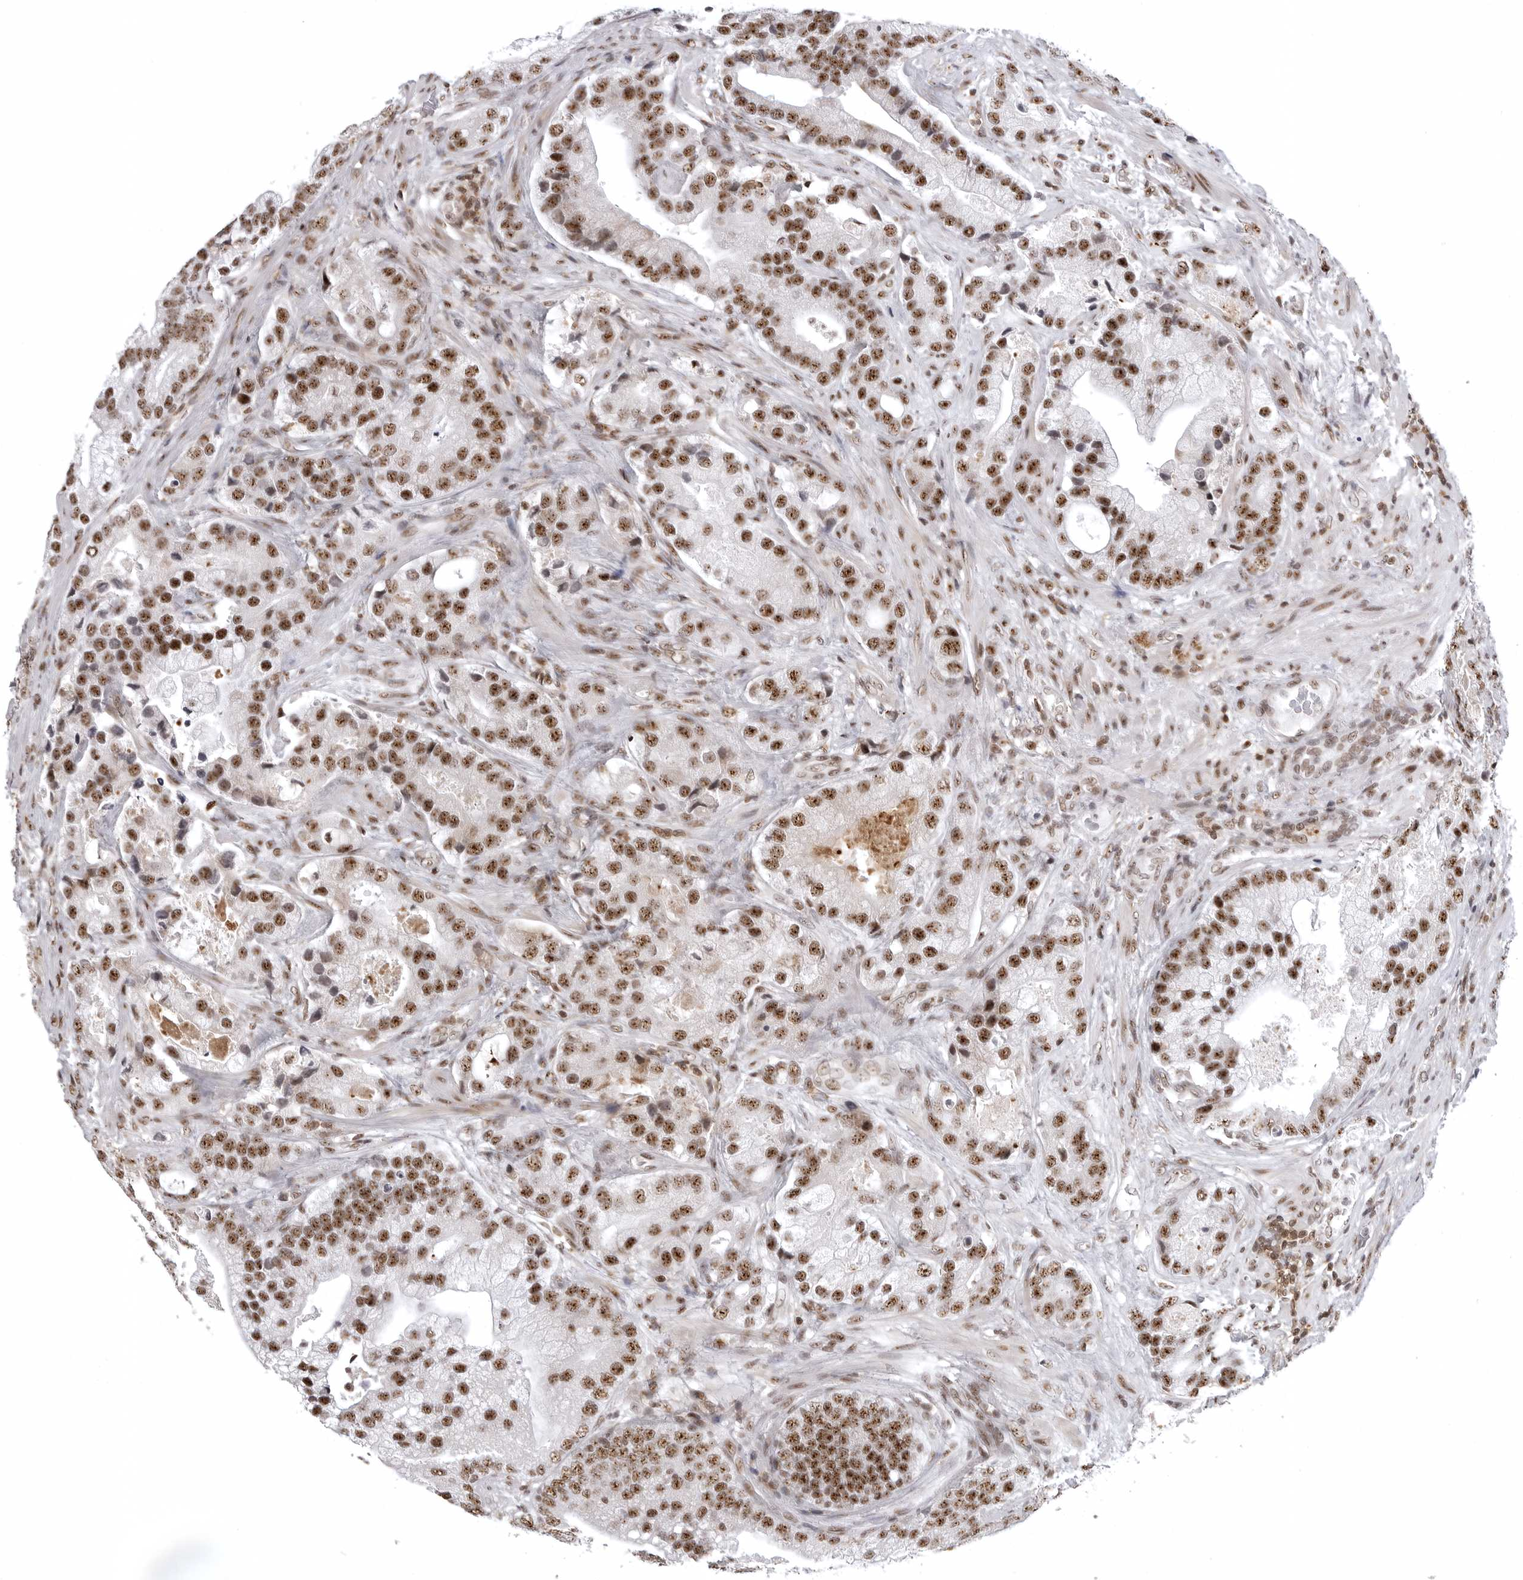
{"staining": {"intensity": "strong", "quantity": ">75%", "location": "nuclear"}, "tissue": "prostate cancer", "cell_type": "Tumor cells", "image_type": "cancer", "snomed": [{"axis": "morphology", "description": "Adenocarcinoma, High grade"}, {"axis": "topography", "description": "Prostate"}], "caption": "Prostate cancer (adenocarcinoma (high-grade)) was stained to show a protein in brown. There is high levels of strong nuclear positivity in about >75% of tumor cells. The staining is performed using DAB brown chromogen to label protein expression. The nuclei are counter-stained blue using hematoxylin.", "gene": "WRAP53", "patient": {"sex": "male", "age": 70}}